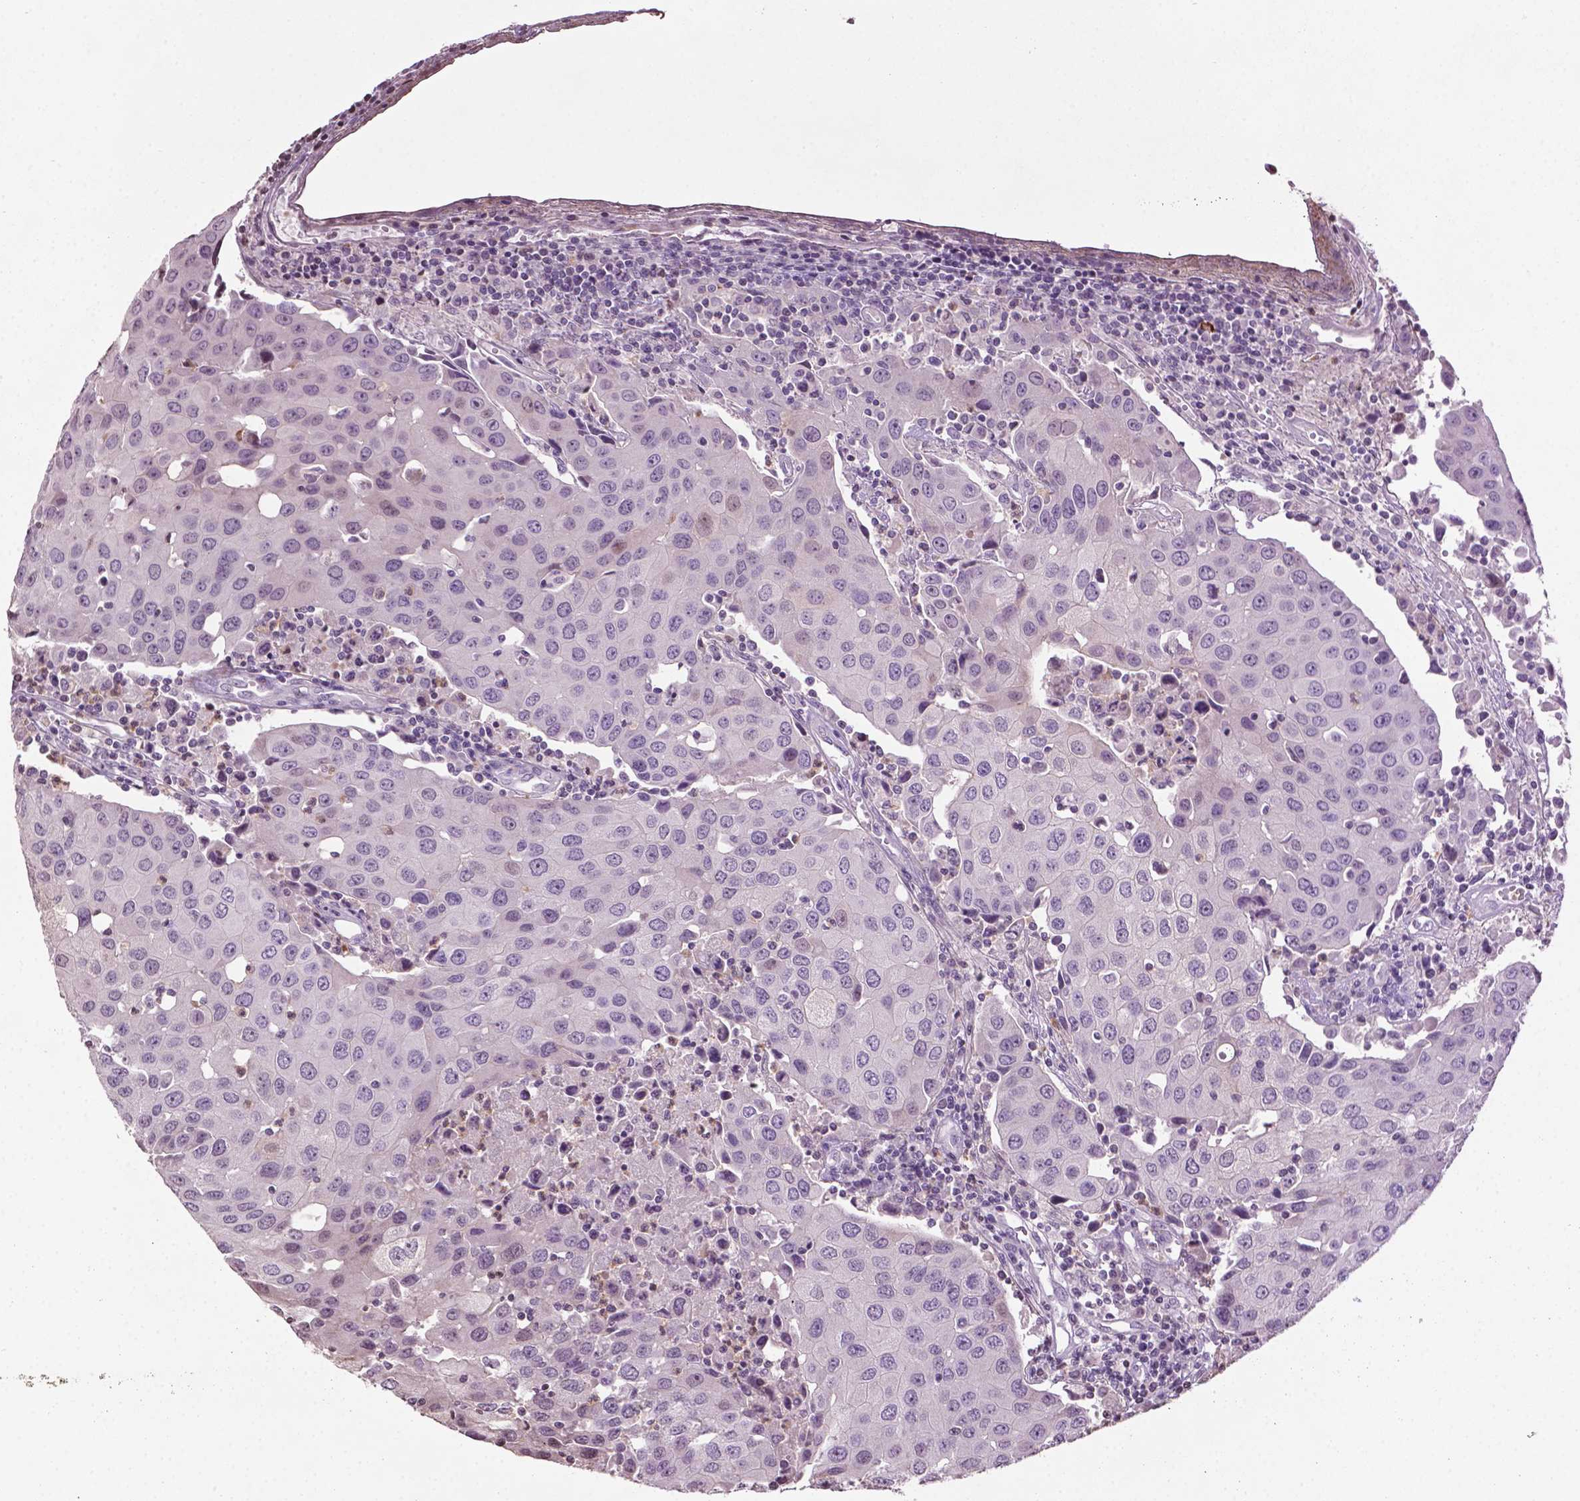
{"staining": {"intensity": "negative", "quantity": "none", "location": "none"}, "tissue": "urothelial cancer", "cell_type": "Tumor cells", "image_type": "cancer", "snomed": [{"axis": "morphology", "description": "Urothelial carcinoma, High grade"}, {"axis": "topography", "description": "Urinary bladder"}], "caption": "Tumor cells show no significant staining in urothelial carcinoma (high-grade).", "gene": "NTNG2", "patient": {"sex": "female", "age": 85}}